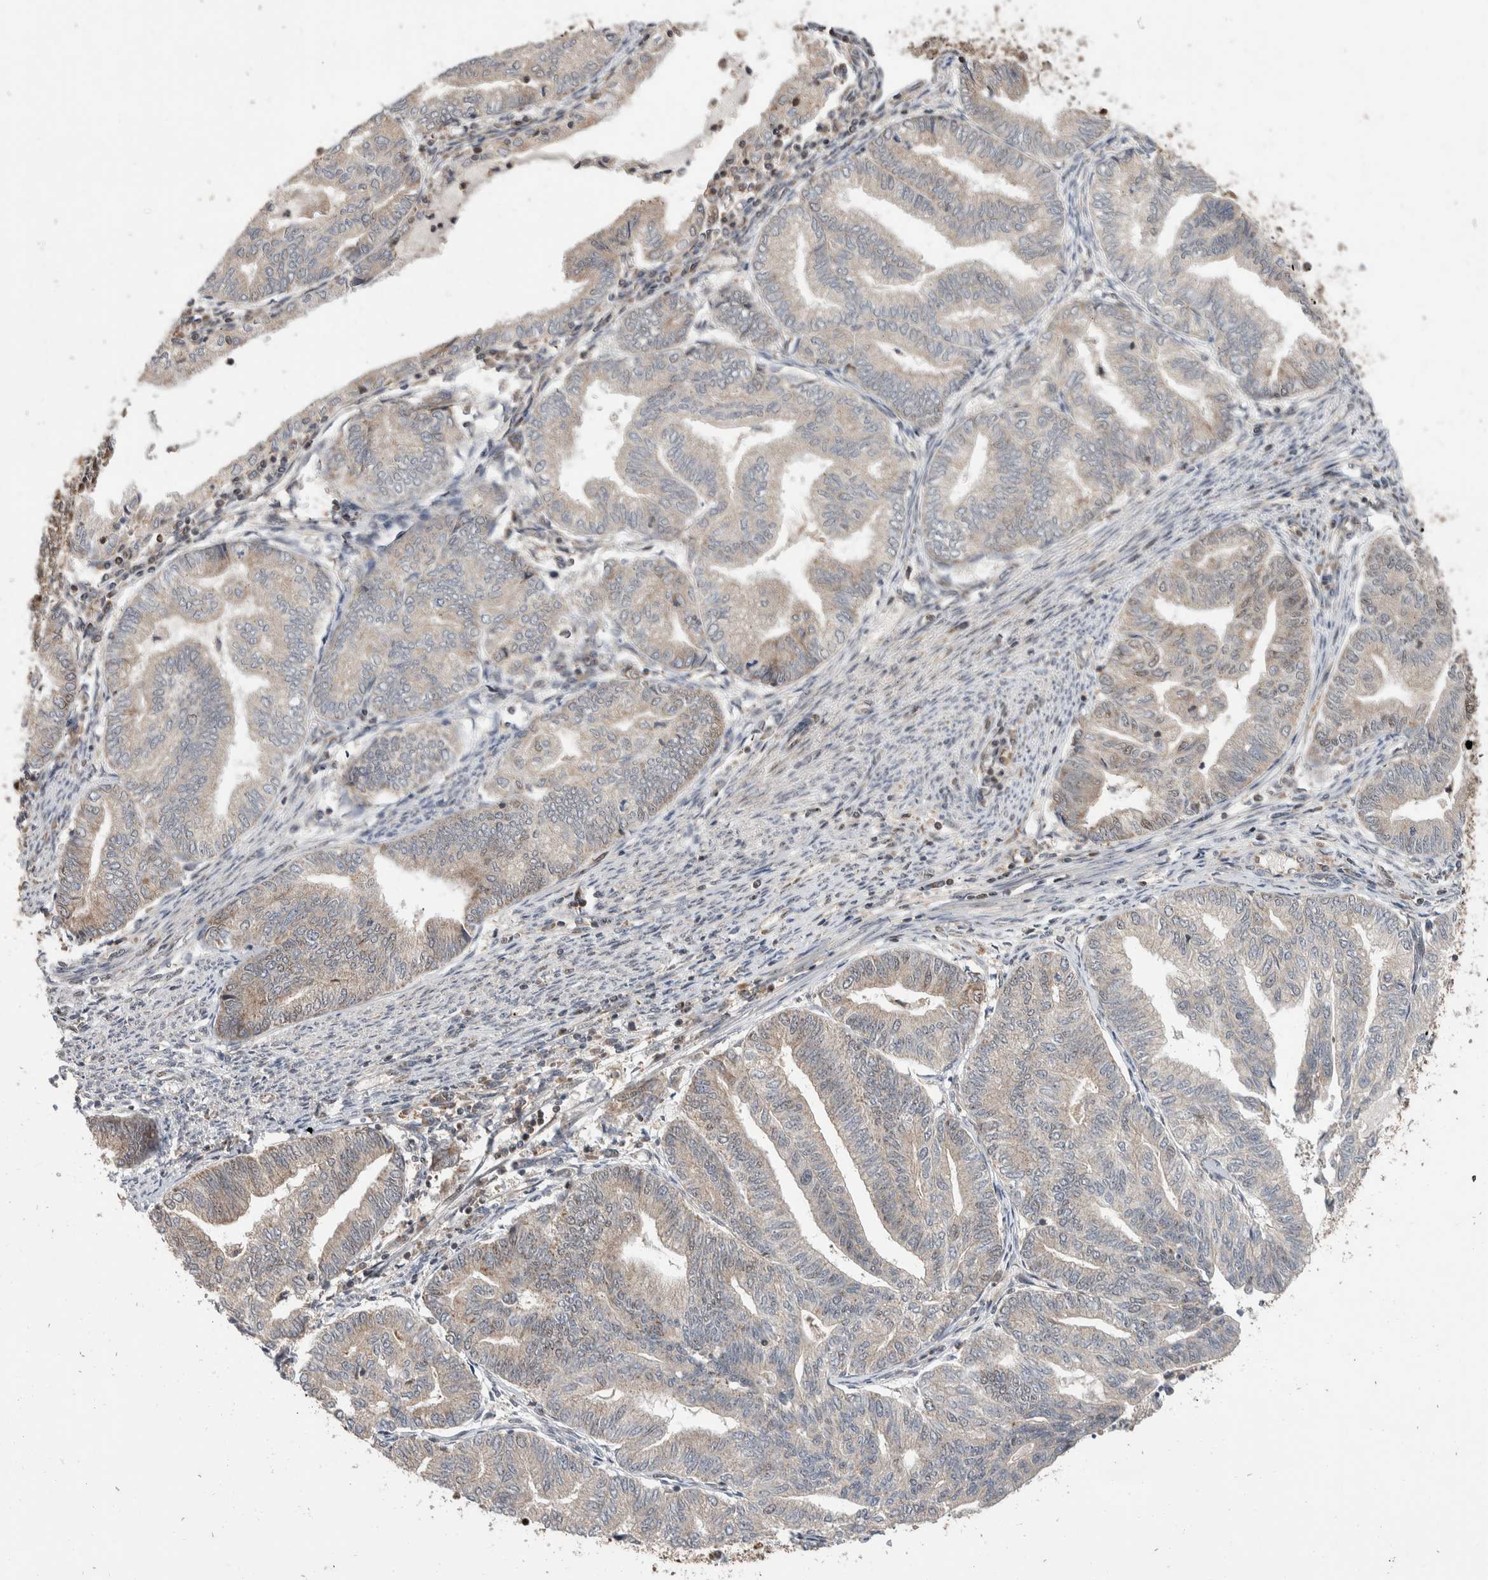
{"staining": {"intensity": "weak", "quantity": "<25%", "location": "cytoplasmic/membranous"}, "tissue": "endometrial cancer", "cell_type": "Tumor cells", "image_type": "cancer", "snomed": [{"axis": "morphology", "description": "Adenocarcinoma, NOS"}, {"axis": "topography", "description": "Endometrium"}], "caption": "Endometrial cancer stained for a protein using immunohistochemistry (IHC) exhibits no staining tumor cells.", "gene": "ABHD11", "patient": {"sex": "female", "age": 79}}